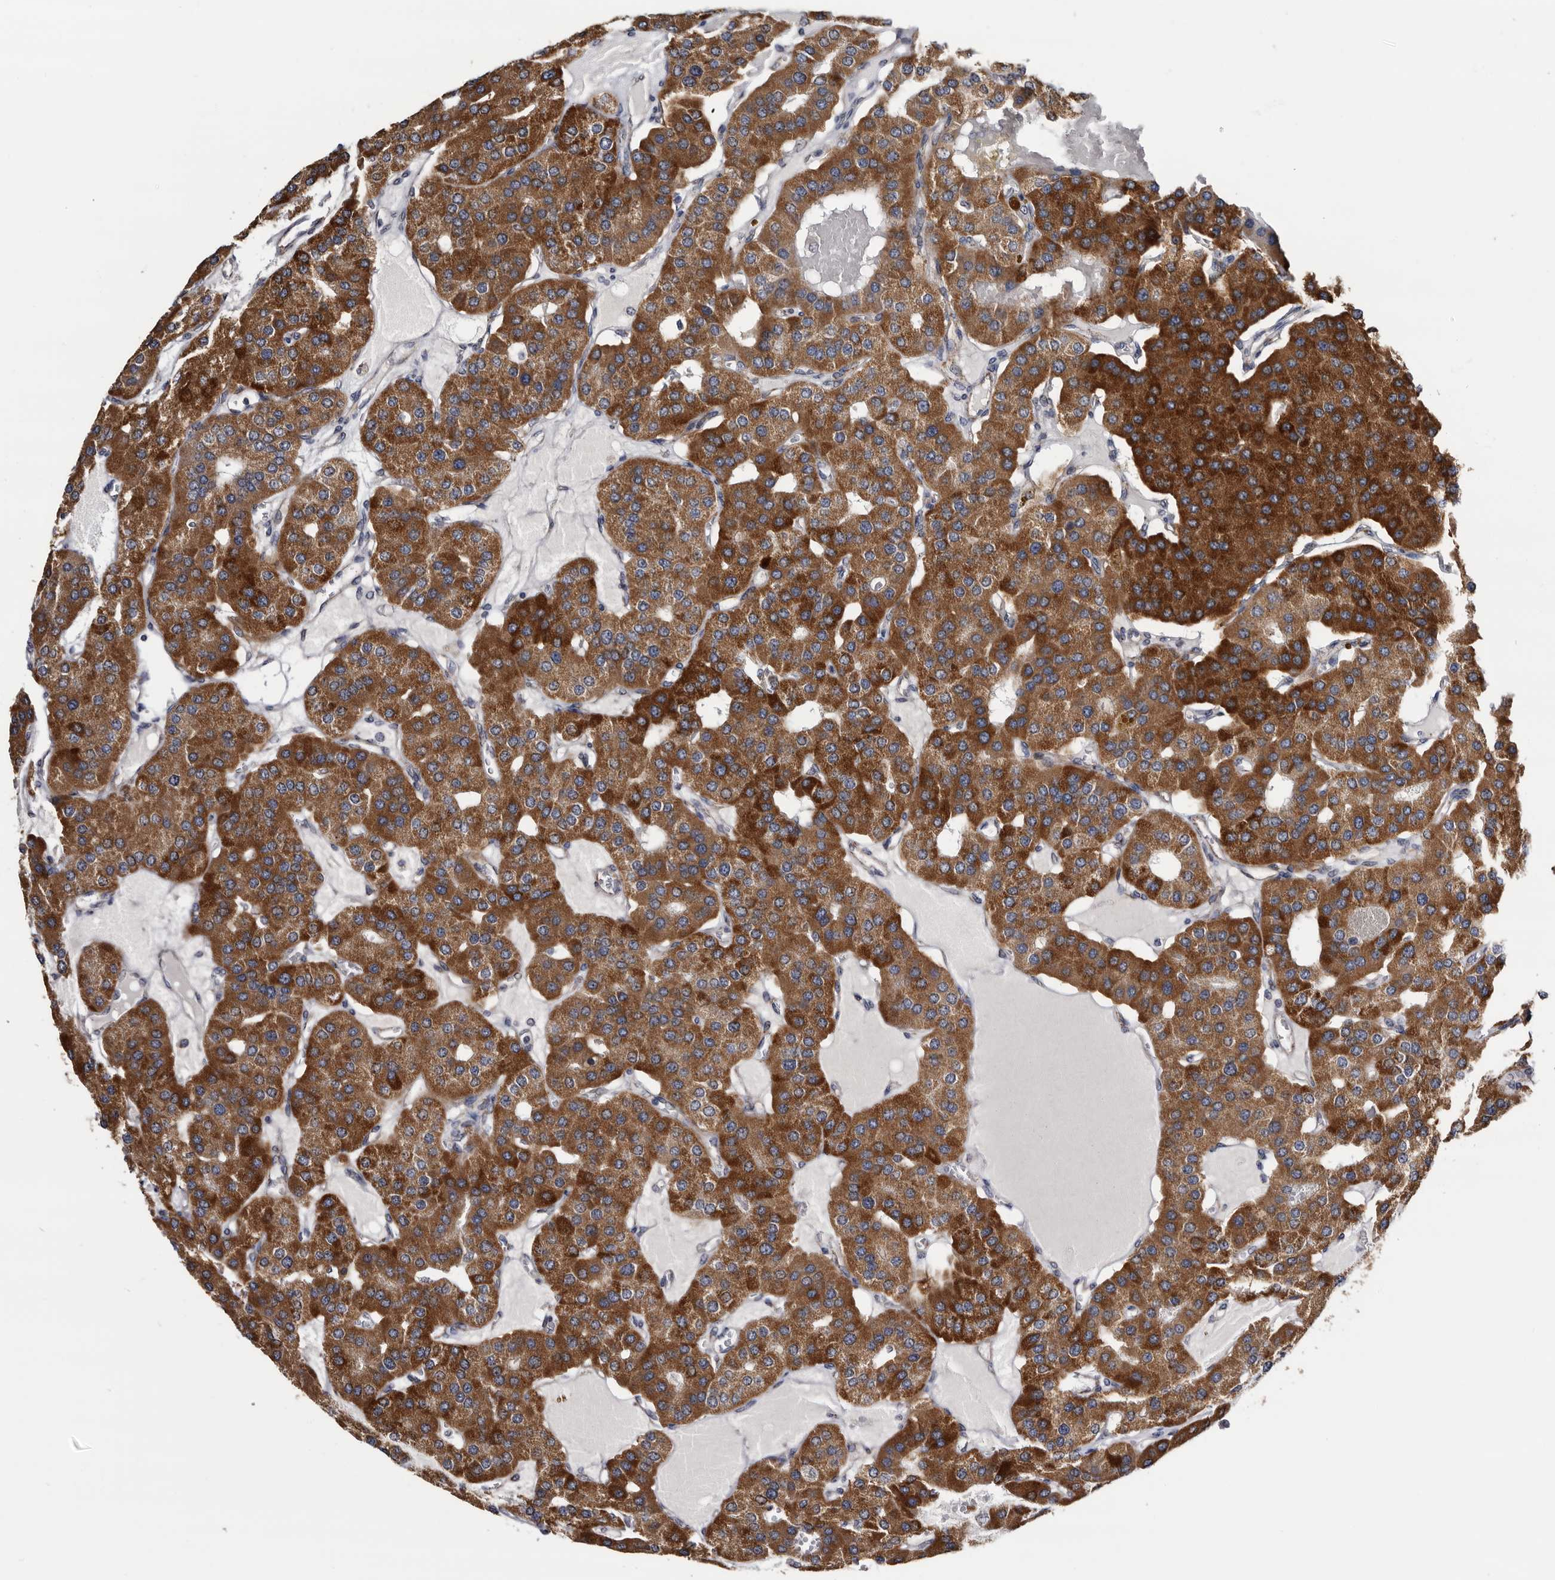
{"staining": {"intensity": "strong", "quantity": ">75%", "location": "cytoplasmic/membranous"}, "tissue": "parathyroid gland", "cell_type": "Glandular cells", "image_type": "normal", "snomed": [{"axis": "morphology", "description": "Normal tissue, NOS"}, {"axis": "morphology", "description": "Adenoma, NOS"}, {"axis": "topography", "description": "Parathyroid gland"}], "caption": "DAB immunohistochemical staining of benign human parathyroid gland displays strong cytoplasmic/membranous protein expression in about >75% of glandular cells.", "gene": "ARMCX2", "patient": {"sex": "female", "age": 86}}